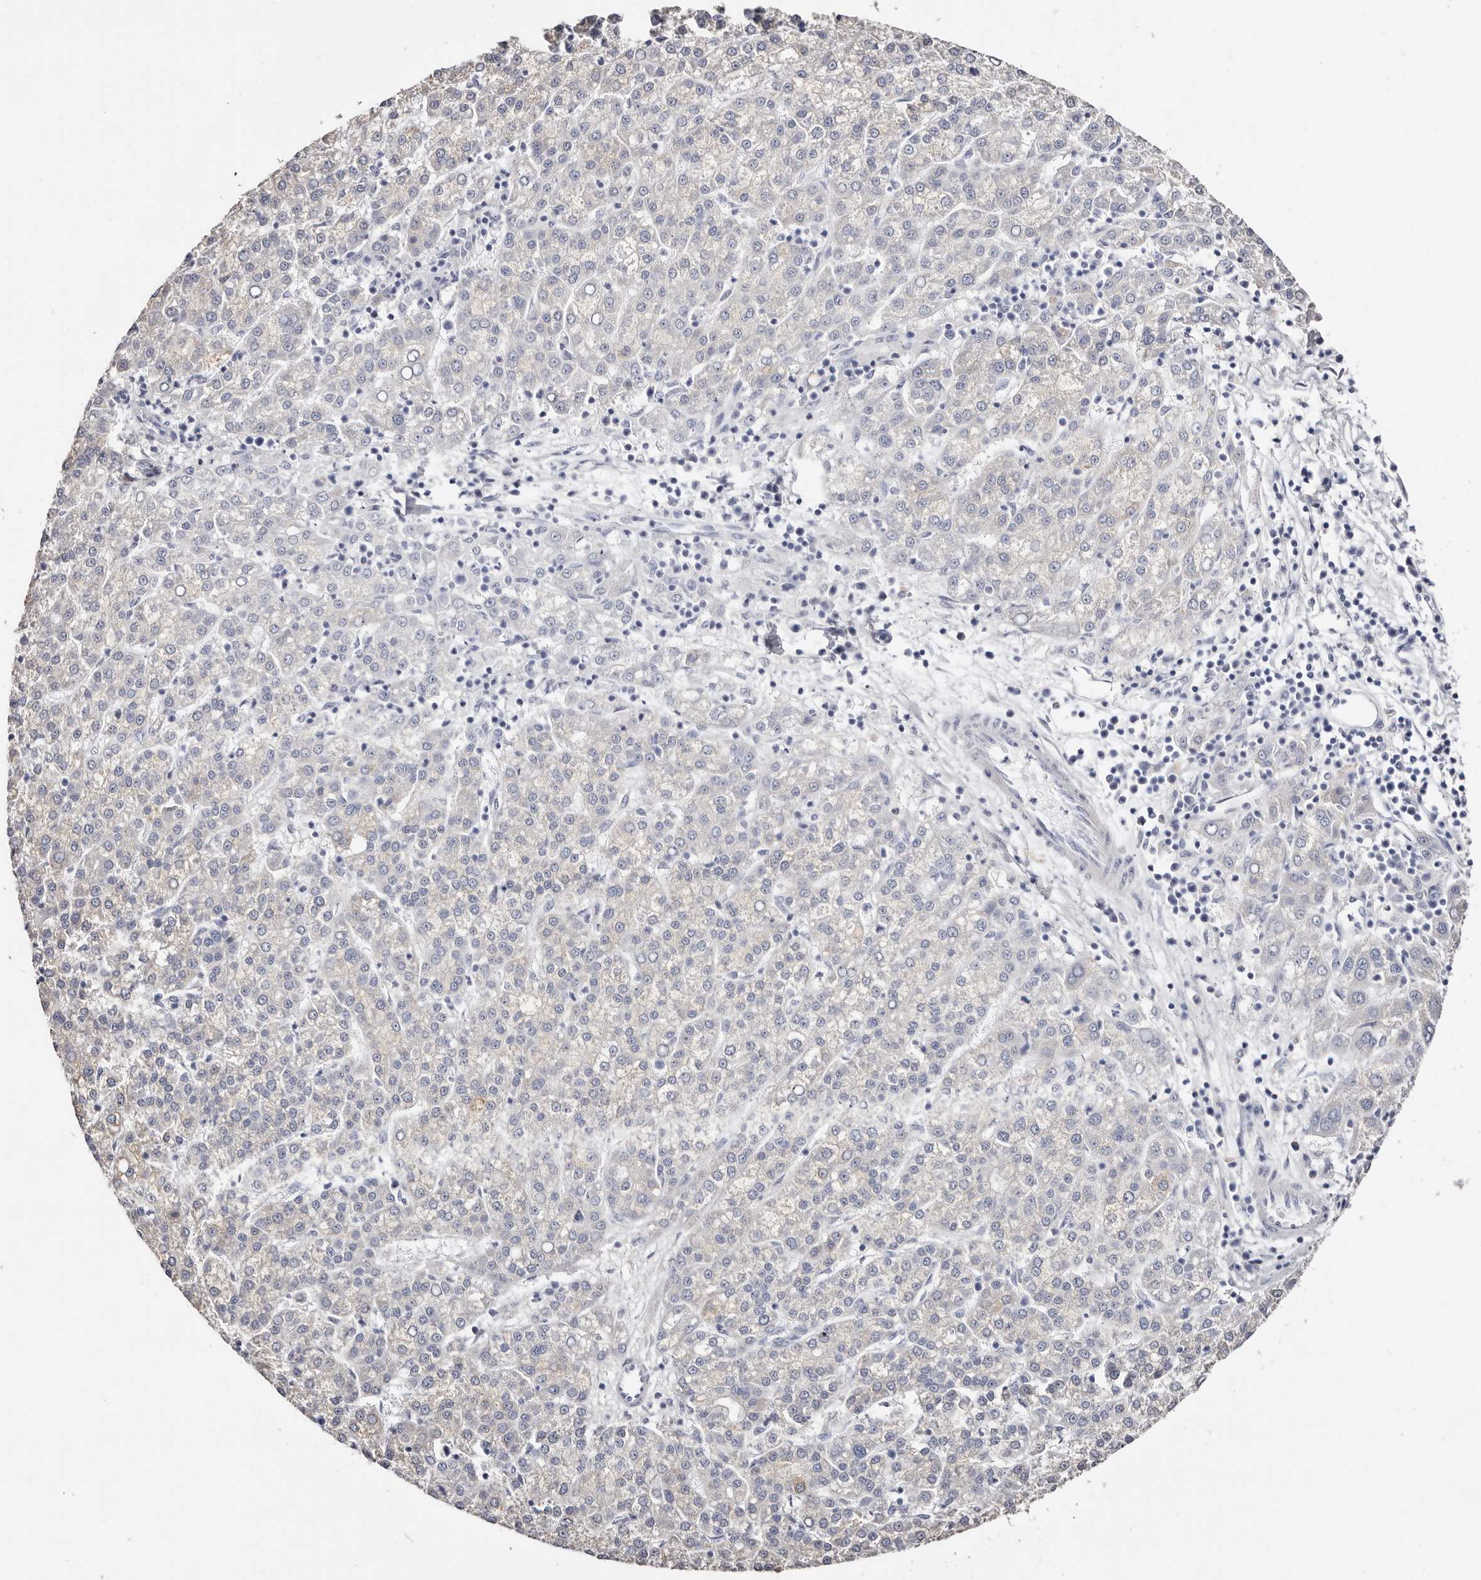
{"staining": {"intensity": "negative", "quantity": "none", "location": "none"}, "tissue": "liver cancer", "cell_type": "Tumor cells", "image_type": "cancer", "snomed": [{"axis": "morphology", "description": "Carcinoma, Hepatocellular, NOS"}, {"axis": "topography", "description": "Liver"}], "caption": "Immunohistochemistry of hepatocellular carcinoma (liver) displays no positivity in tumor cells. (DAB IHC with hematoxylin counter stain).", "gene": "AKNAD1", "patient": {"sex": "female", "age": 58}}